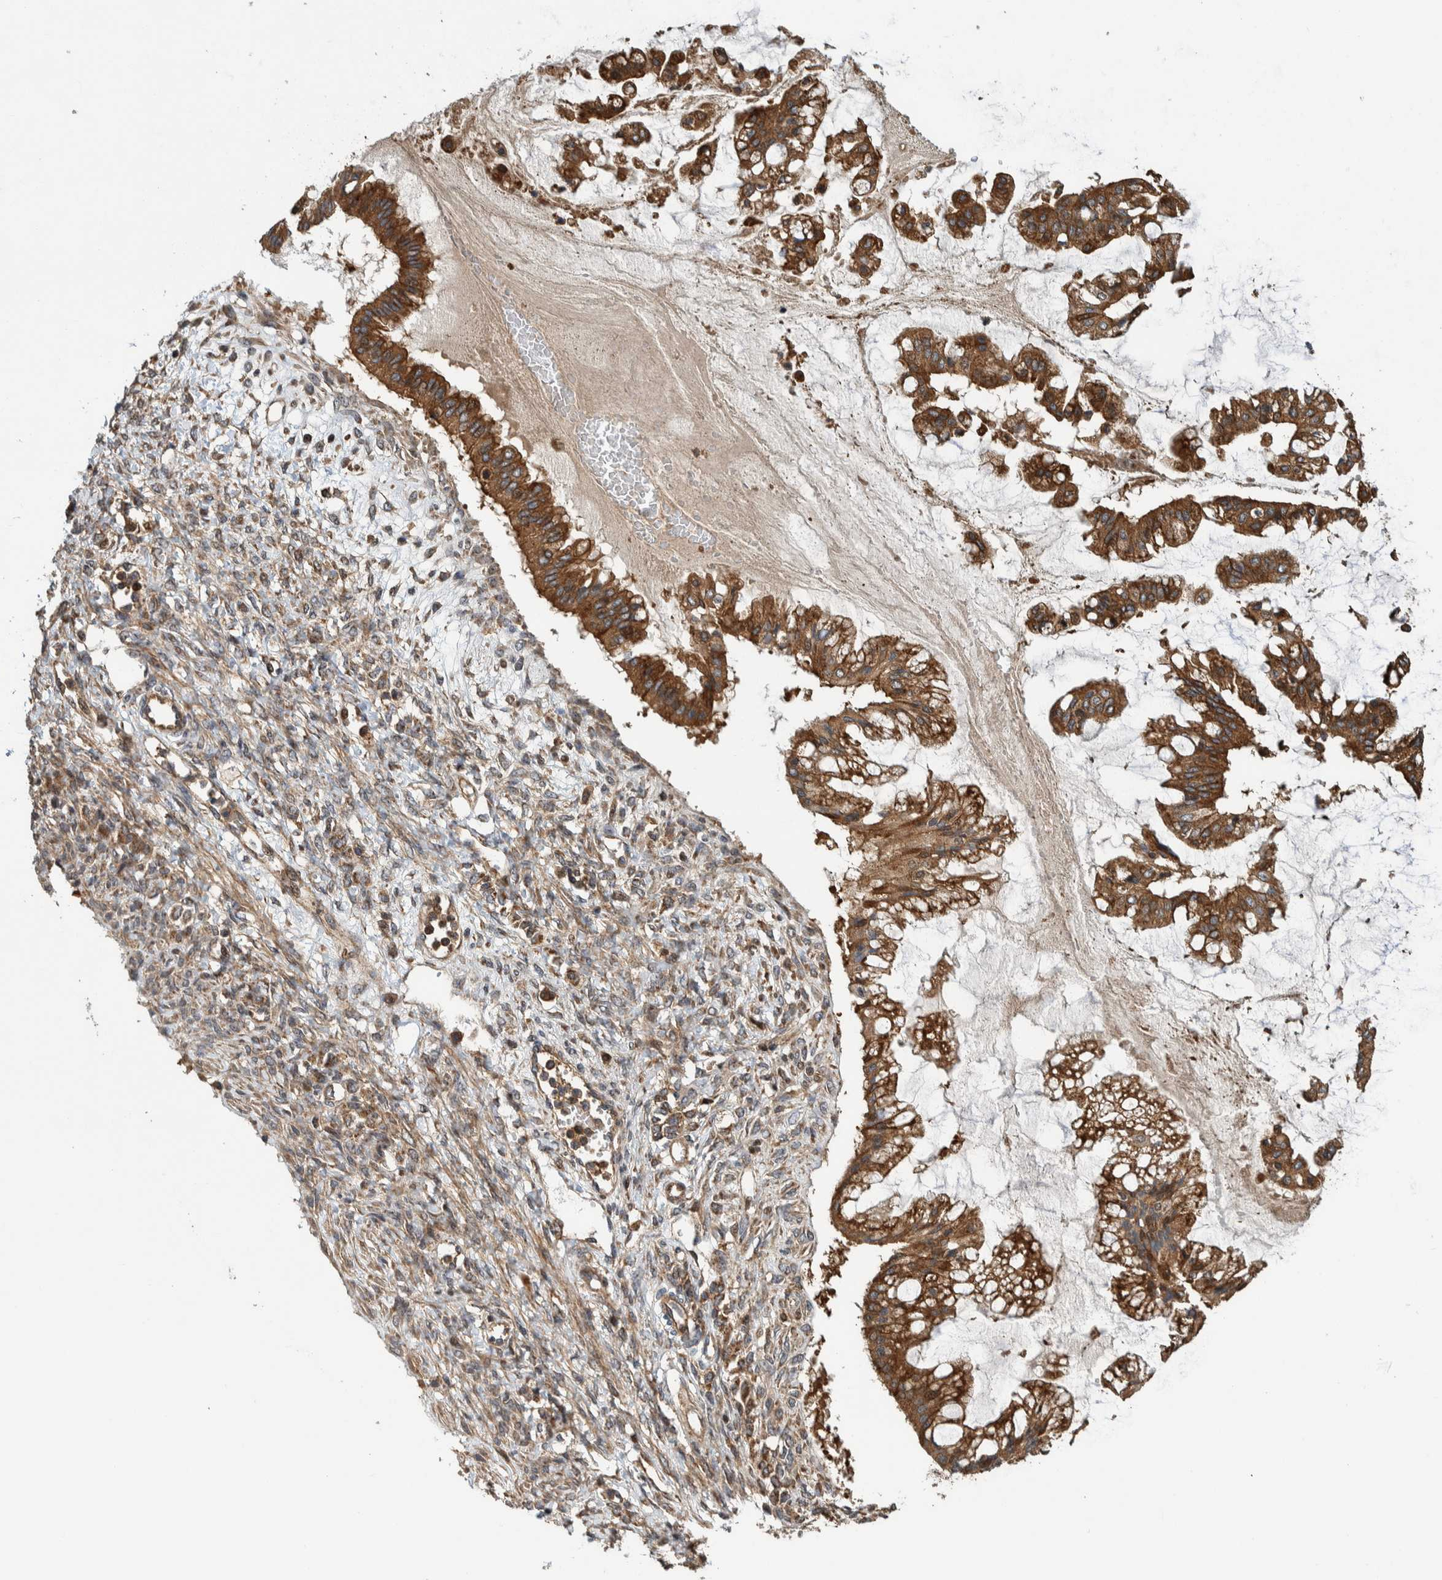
{"staining": {"intensity": "strong", "quantity": ">75%", "location": "cytoplasmic/membranous"}, "tissue": "ovarian cancer", "cell_type": "Tumor cells", "image_type": "cancer", "snomed": [{"axis": "morphology", "description": "Cystadenocarcinoma, mucinous, NOS"}, {"axis": "topography", "description": "Ovary"}], "caption": "Protein staining exhibits strong cytoplasmic/membranous positivity in about >75% of tumor cells in ovarian cancer. The staining was performed using DAB to visualize the protein expression in brown, while the nuclei were stained in blue with hematoxylin (Magnification: 20x).", "gene": "CCDC57", "patient": {"sex": "female", "age": 73}}